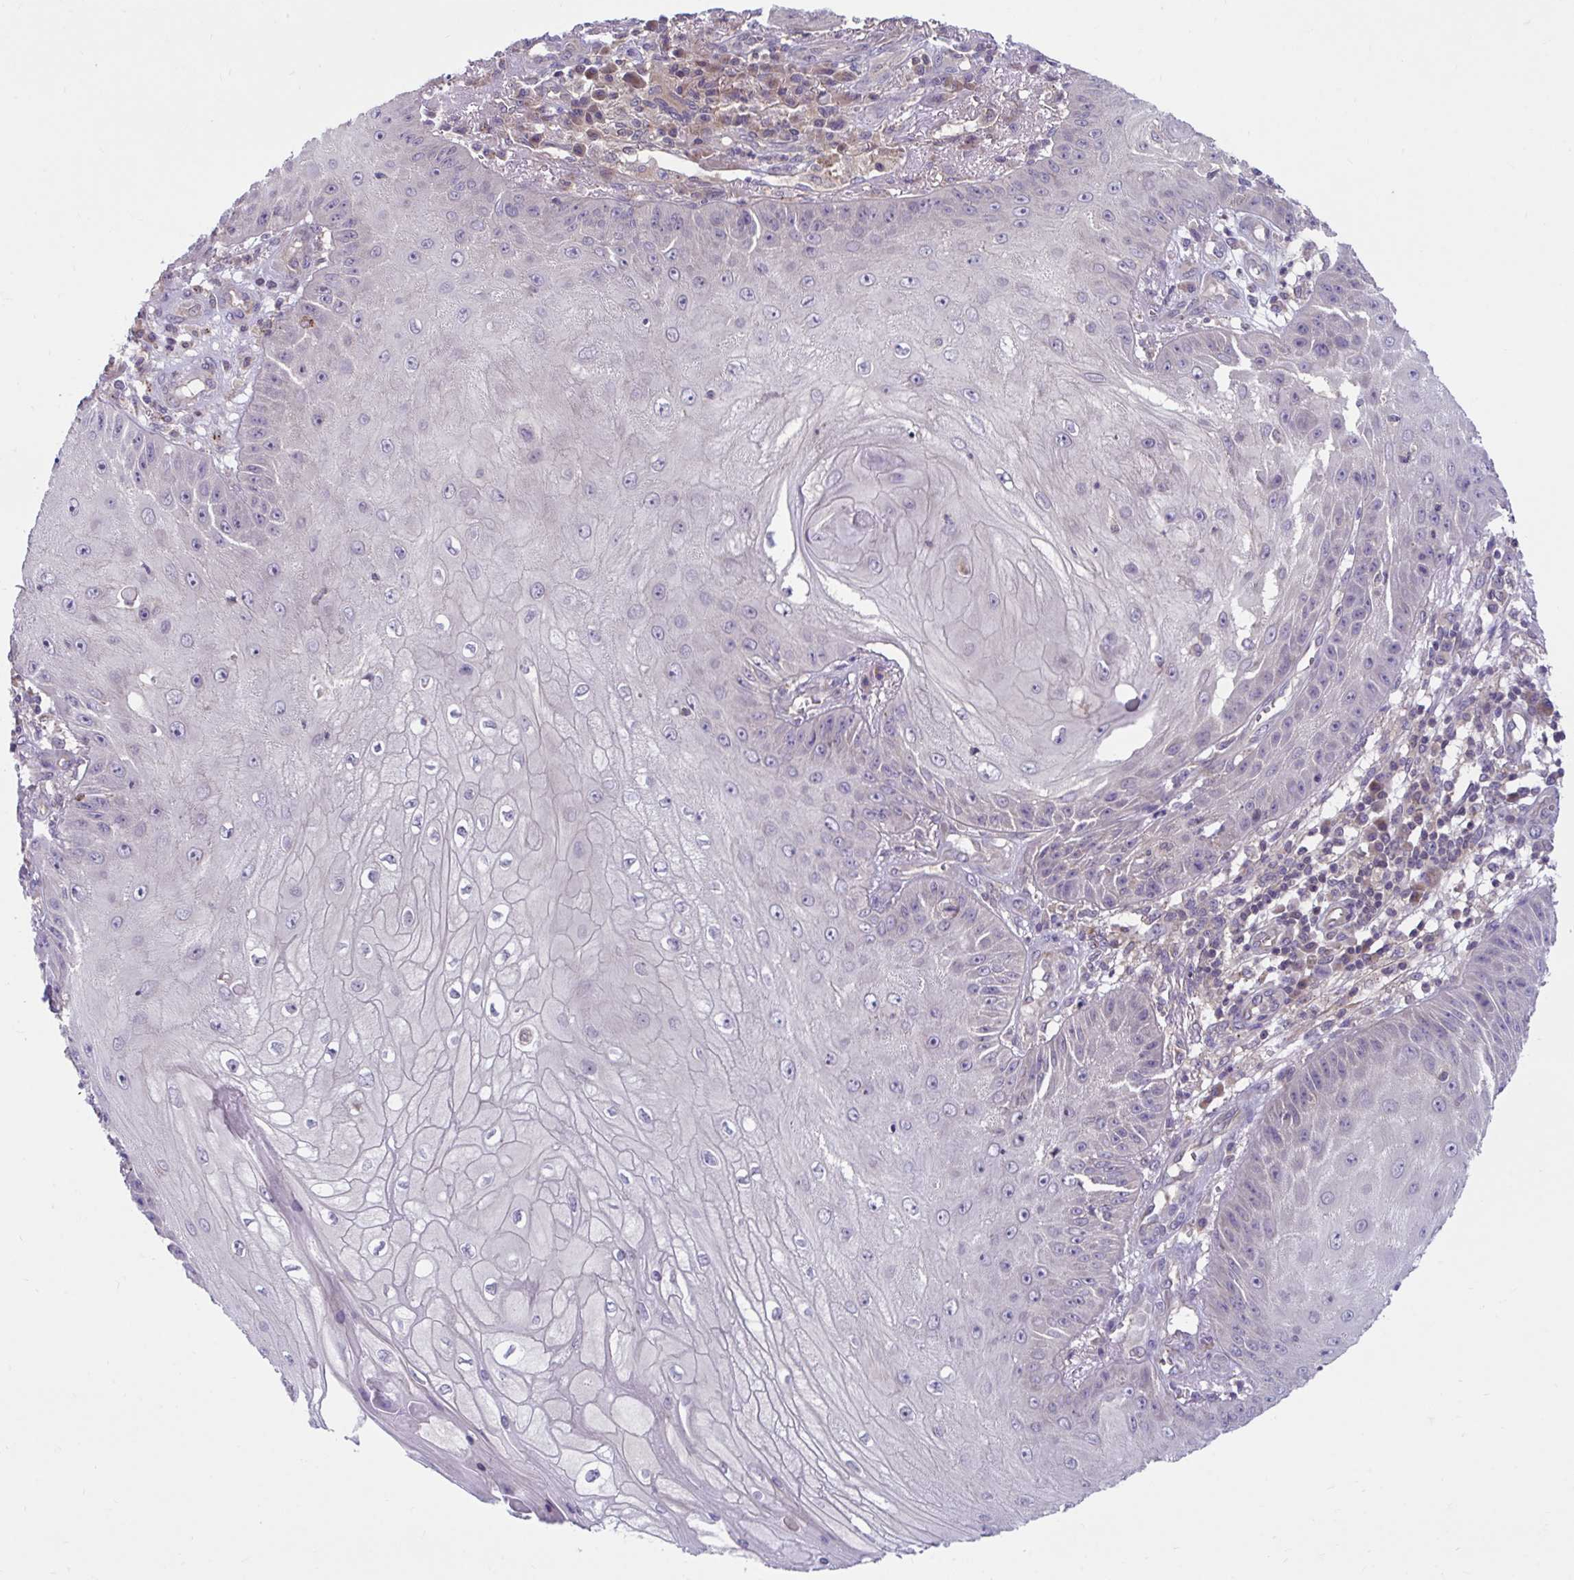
{"staining": {"intensity": "negative", "quantity": "none", "location": "none"}, "tissue": "skin cancer", "cell_type": "Tumor cells", "image_type": "cancer", "snomed": [{"axis": "morphology", "description": "Squamous cell carcinoma, NOS"}, {"axis": "topography", "description": "Skin"}], "caption": "An immunohistochemistry photomicrograph of skin squamous cell carcinoma is shown. There is no staining in tumor cells of skin squamous cell carcinoma.", "gene": "IST1", "patient": {"sex": "male", "age": 70}}